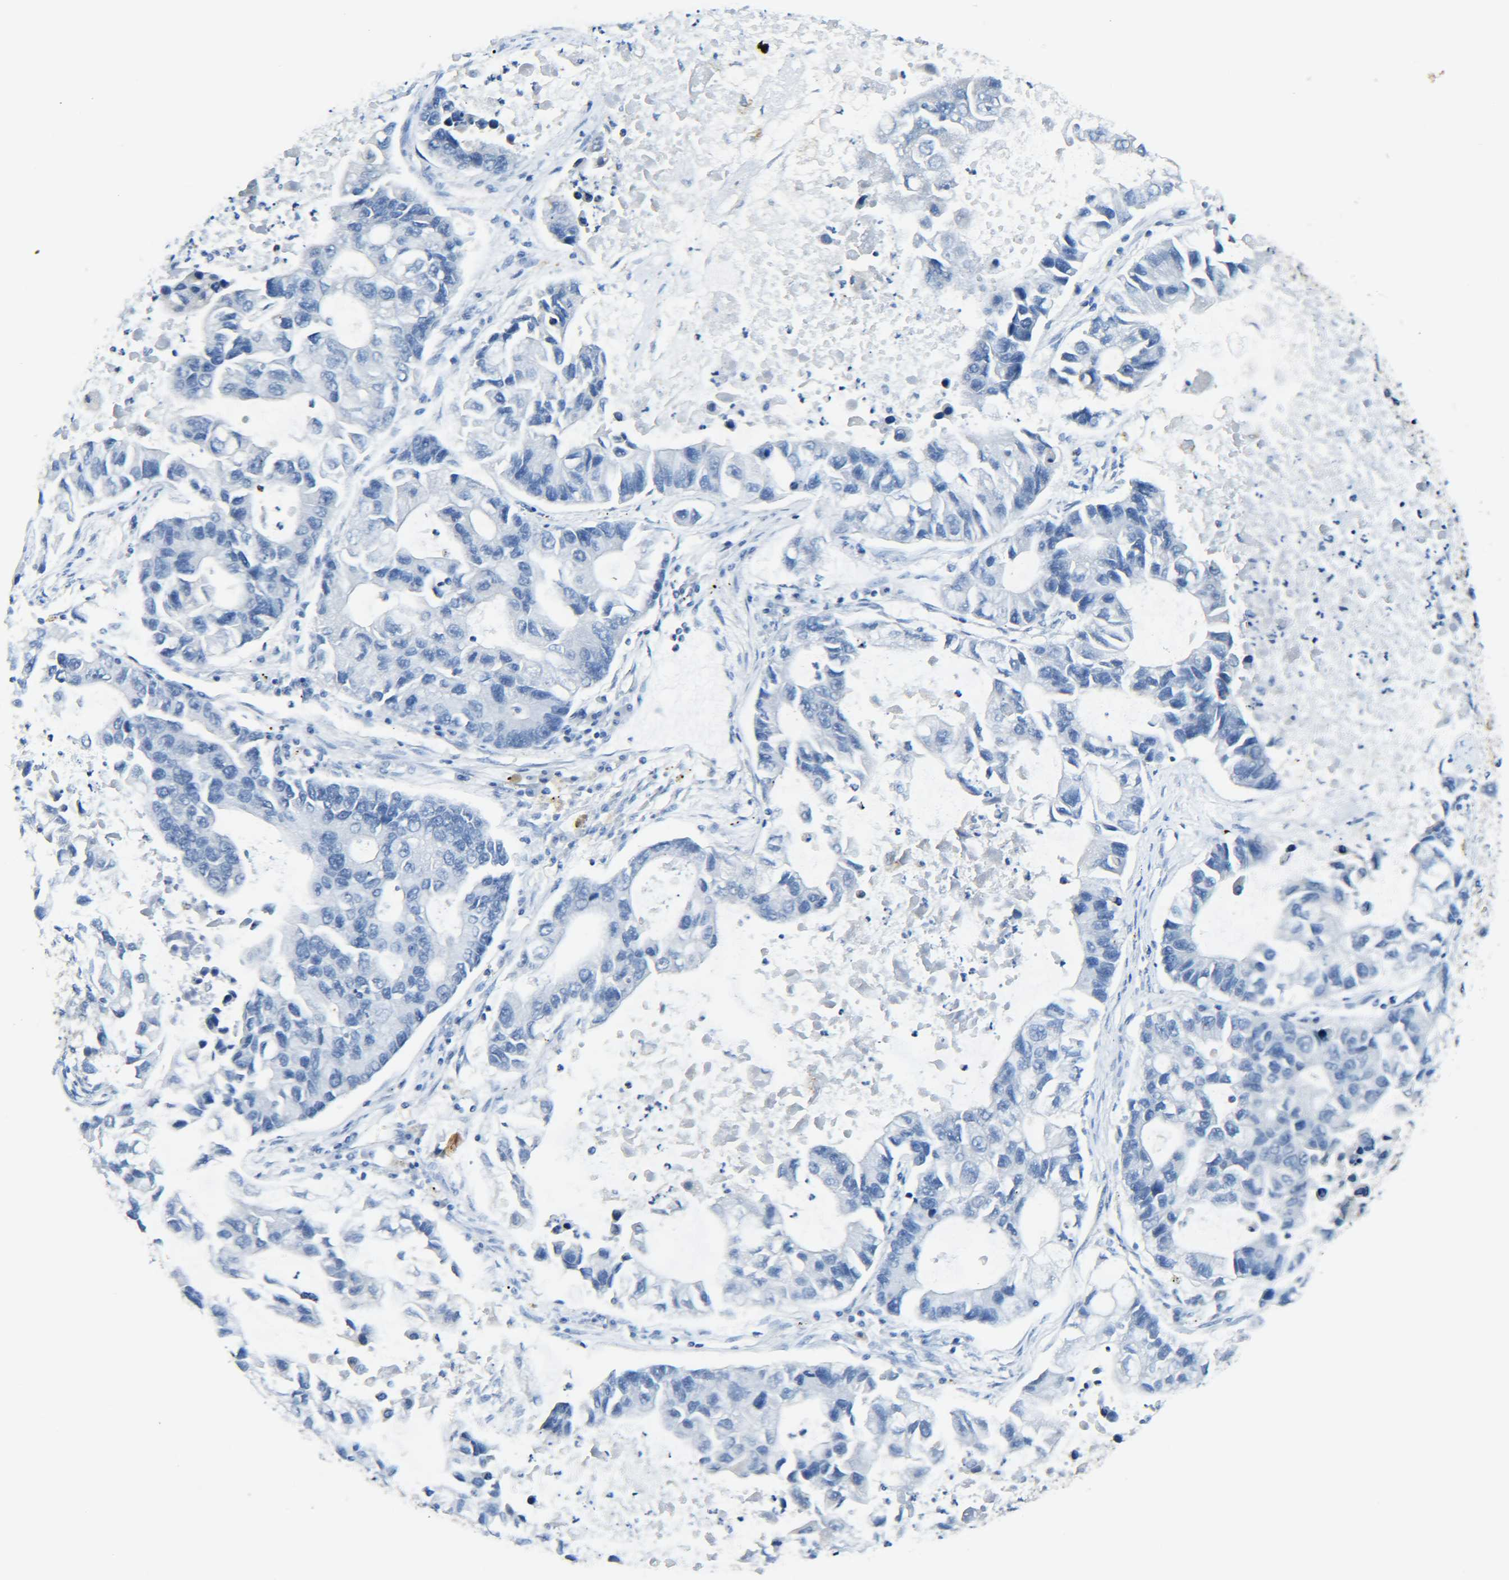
{"staining": {"intensity": "negative", "quantity": "none", "location": "none"}, "tissue": "lung cancer", "cell_type": "Tumor cells", "image_type": "cancer", "snomed": [{"axis": "morphology", "description": "Adenocarcinoma, NOS"}, {"axis": "topography", "description": "Lung"}], "caption": "Histopathology image shows no significant protein expression in tumor cells of lung cancer.", "gene": "C15orf48", "patient": {"sex": "female", "age": 51}}